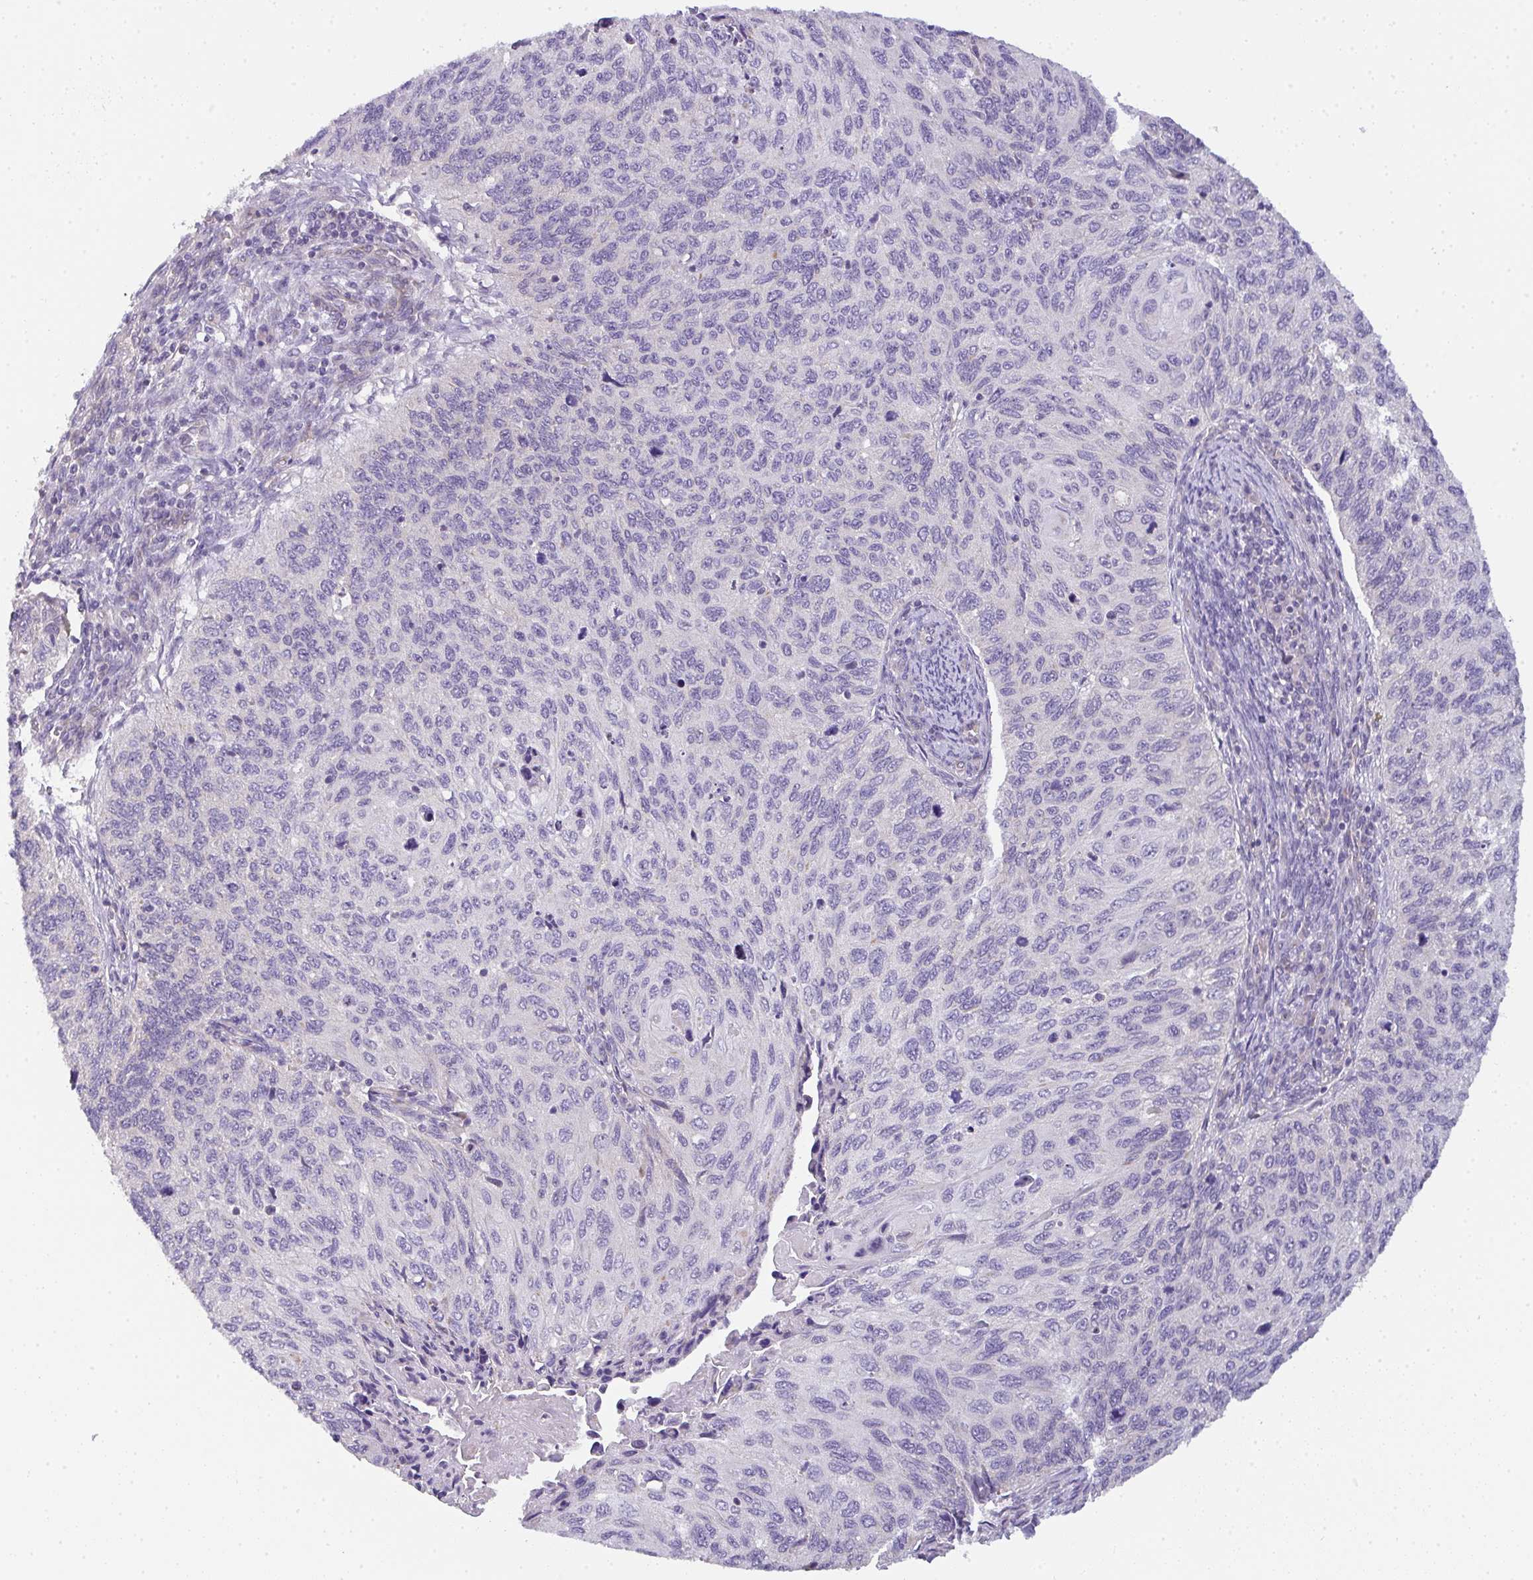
{"staining": {"intensity": "negative", "quantity": "none", "location": "none"}, "tissue": "cervical cancer", "cell_type": "Tumor cells", "image_type": "cancer", "snomed": [{"axis": "morphology", "description": "Squamous cell carcinoma, NOS"}, {"axis": "topography", "description": "Cervix"}], "caption": "A high-resolution photomicrograph shows immunohistochemistry staining of cervical squamous cell carcinoma, which demonstrates no significant staining in tumor cells.", "gene": "FILIP1", "patient": {"sex": "female", "age": 70}}